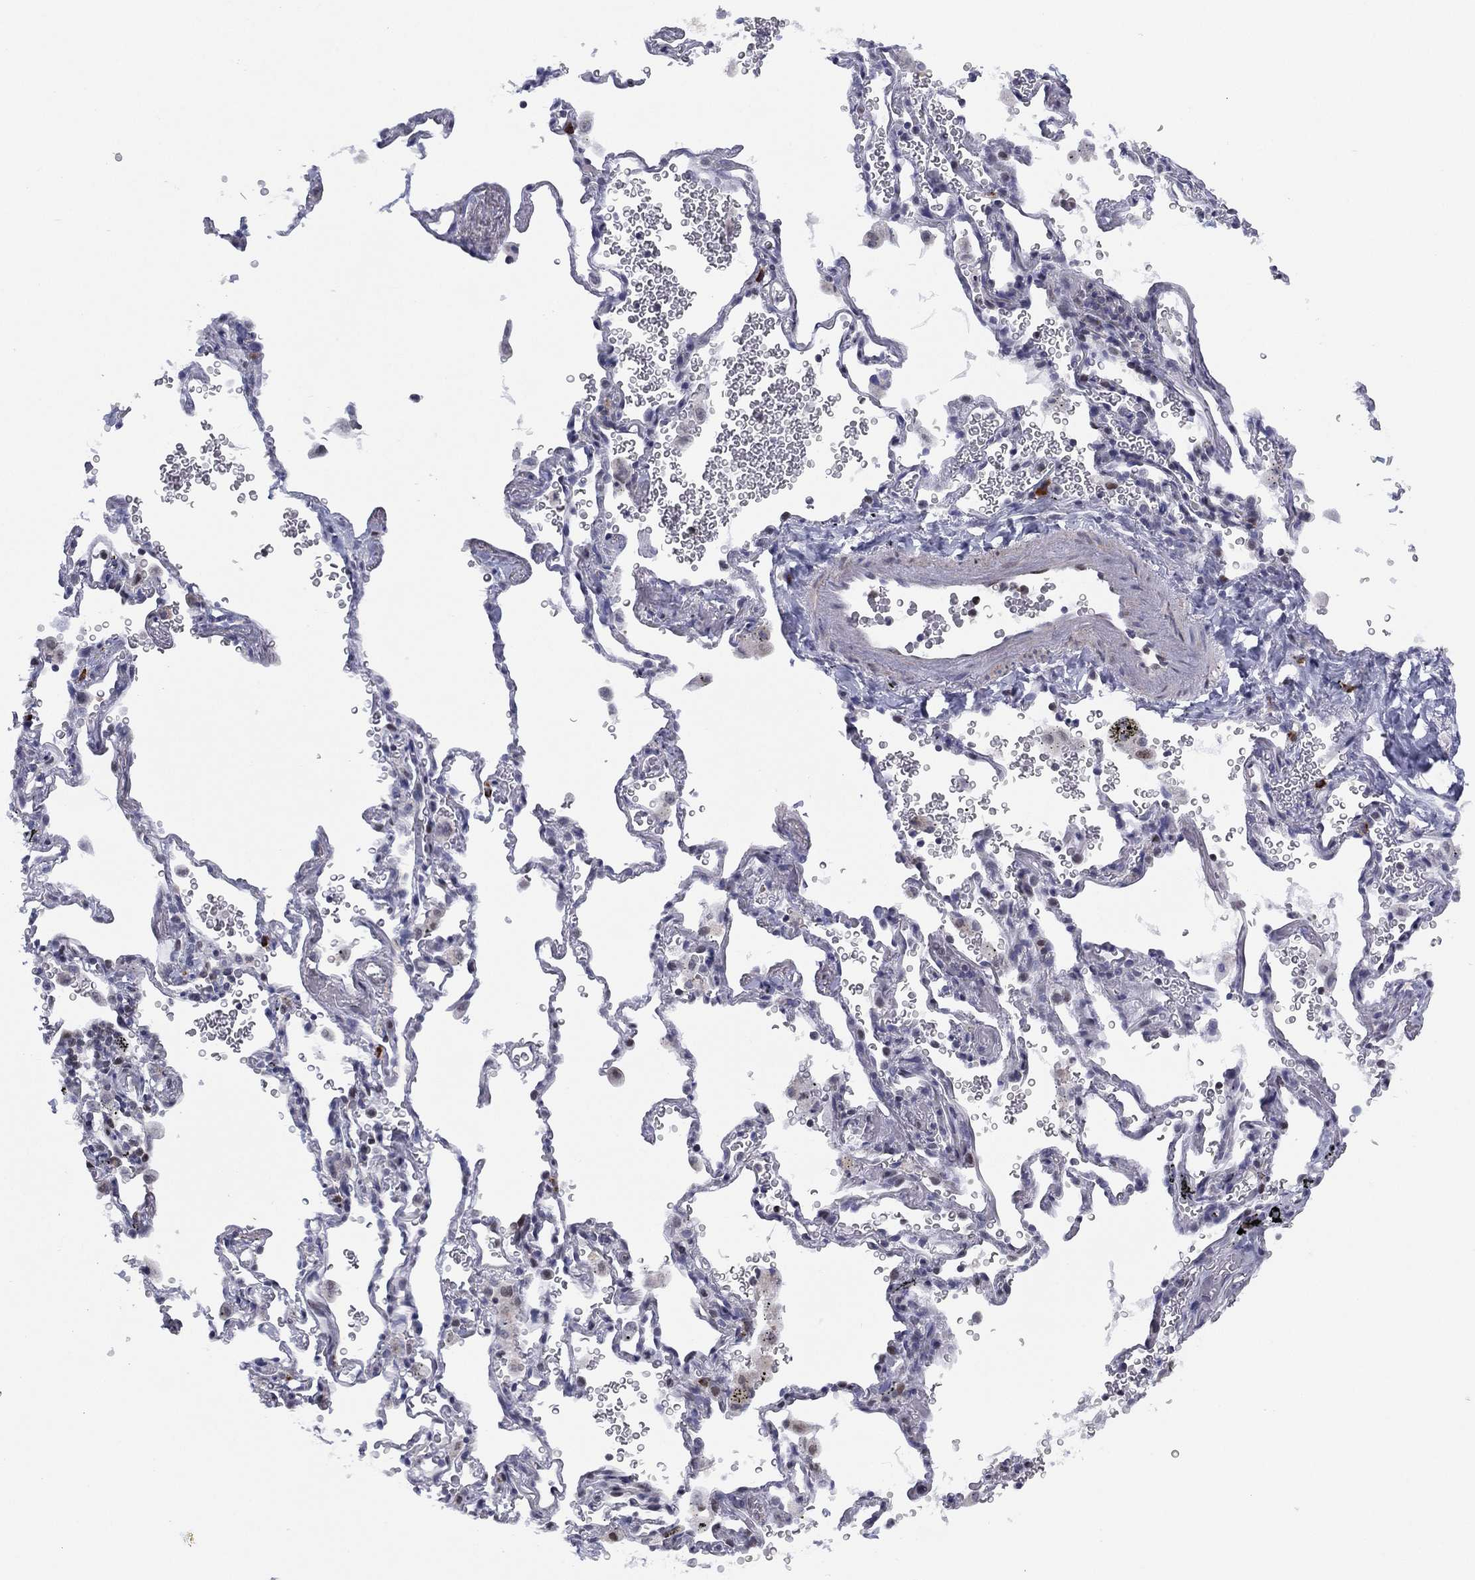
{"staining": {"intensity": "negative", "quantity": "none", "location": "none"}, "tissue": "soft tissue", "cell_type": "Fibroblasts", "image_type": "normal", "snomed": [{"axis": "morphology", "description": "Normal tissue, NOS"}, {"axis": "morphology", "description": "Adenocarcinoma, NOS"}, {"axis": "topography", "description": "Cartilage tissue"}, {"axis": "topography", "description": "Lung"}], "caption": "Soft tissue was stained to show a protein in brown. There is no significant expression in fibroblasts. (Brightfield microscopy of DAB (3,3'-diaminobenzidine) immunohistochemistry (IHC) at high magnification).", "gene": "SLC4A4", "patient": {"sex": "male", "age": 59}}